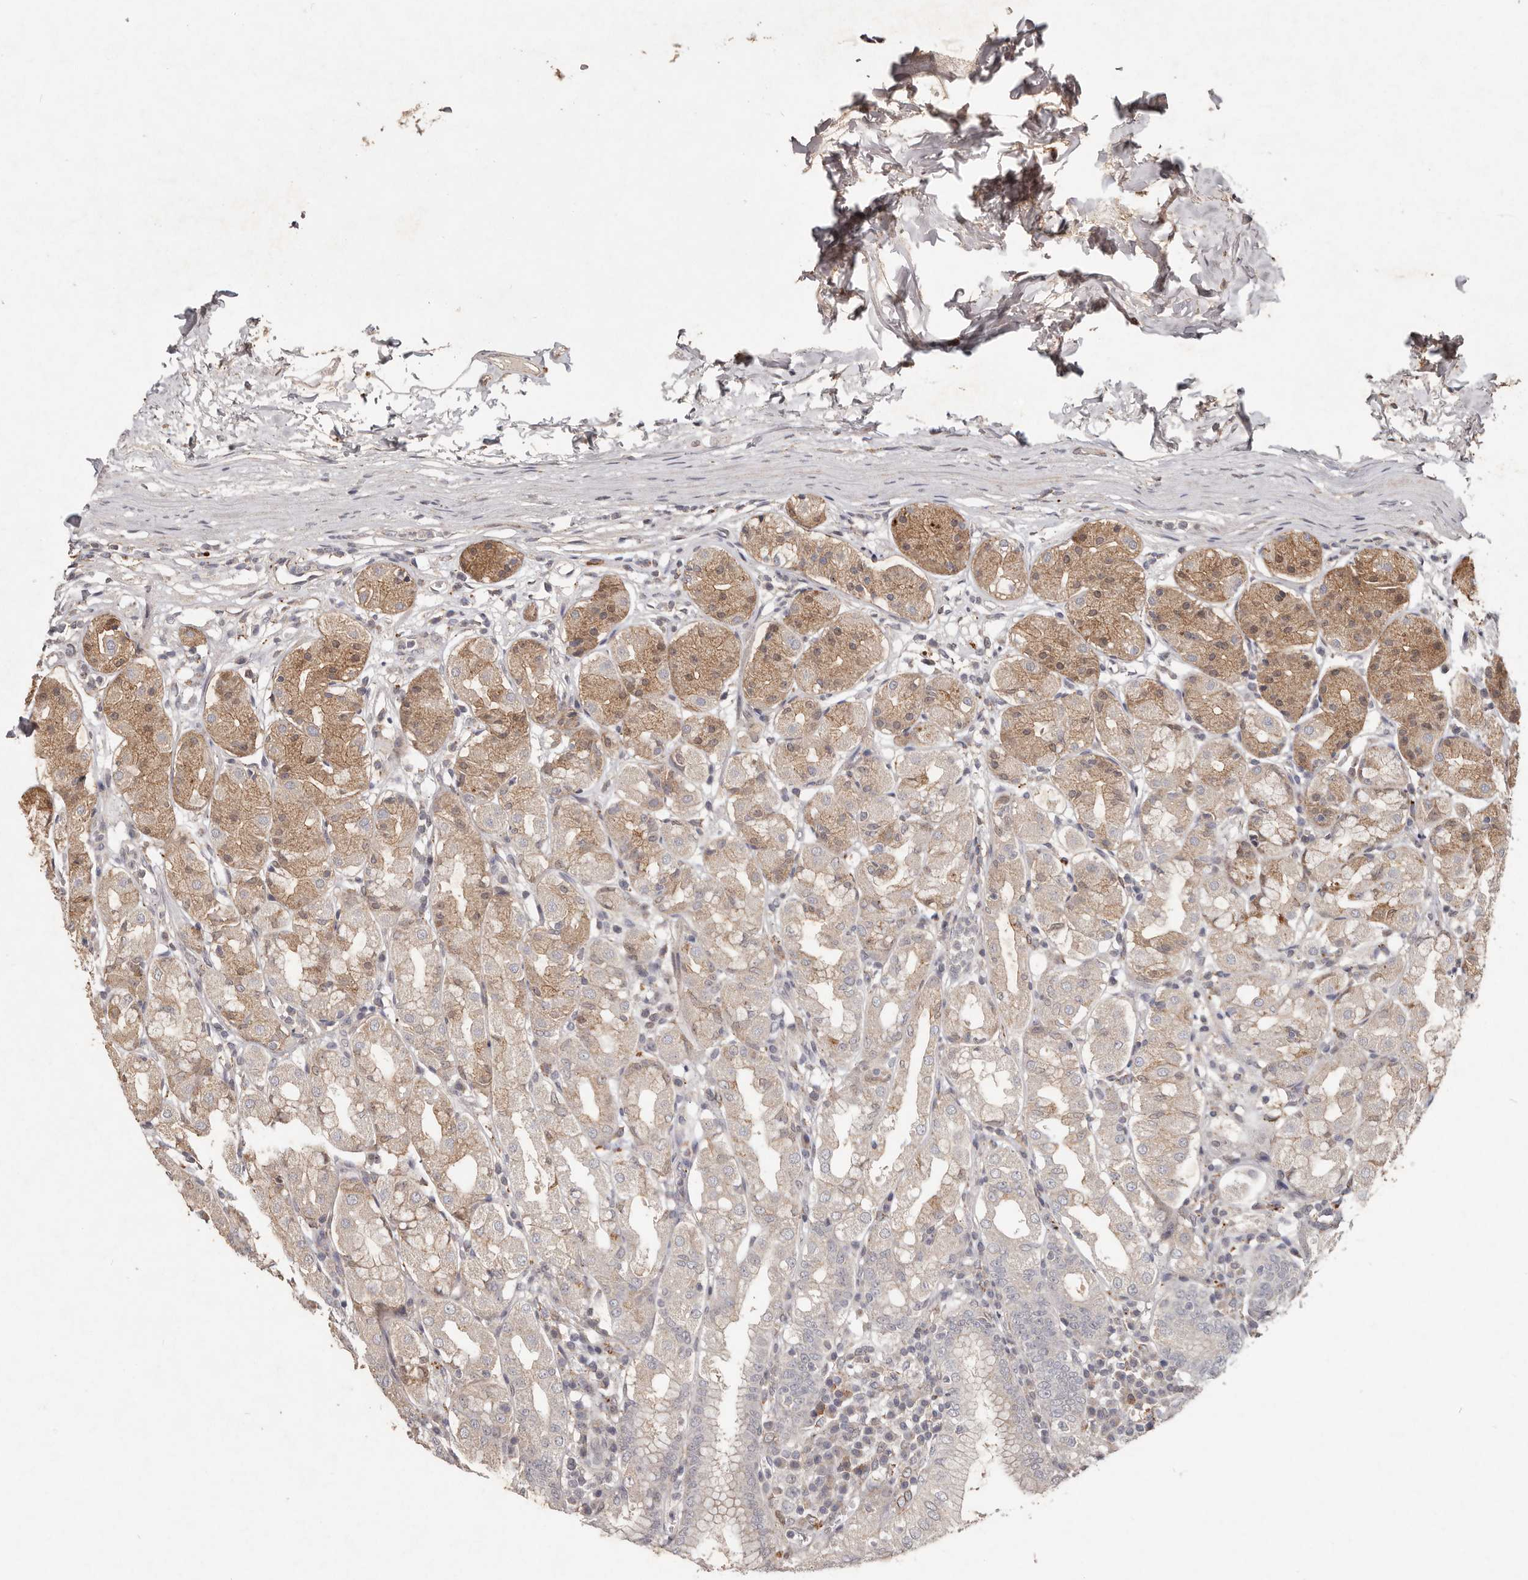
{"staining": {"intensity": "moderate", "quantity": "<25%", "location": "cytoplasmic/membranous"}, "tissue": "stomach", "cell_type": "Glandular cells", "image_type": "normal", "snomed": [{"axis": "morphology", "description": "Normal tissue, NOS"}, {"axis": "topography", "description": "Stomach"}, {"axis": "topography", "description": "Stomach, lower"}], "caption": "A brown stain labels moderate cytoplasmic/membranous positivity of a protein in glandular cells of benign human stomach.", "gene": "PLOD2", "patient": {"sex": "female", "age": 56}}